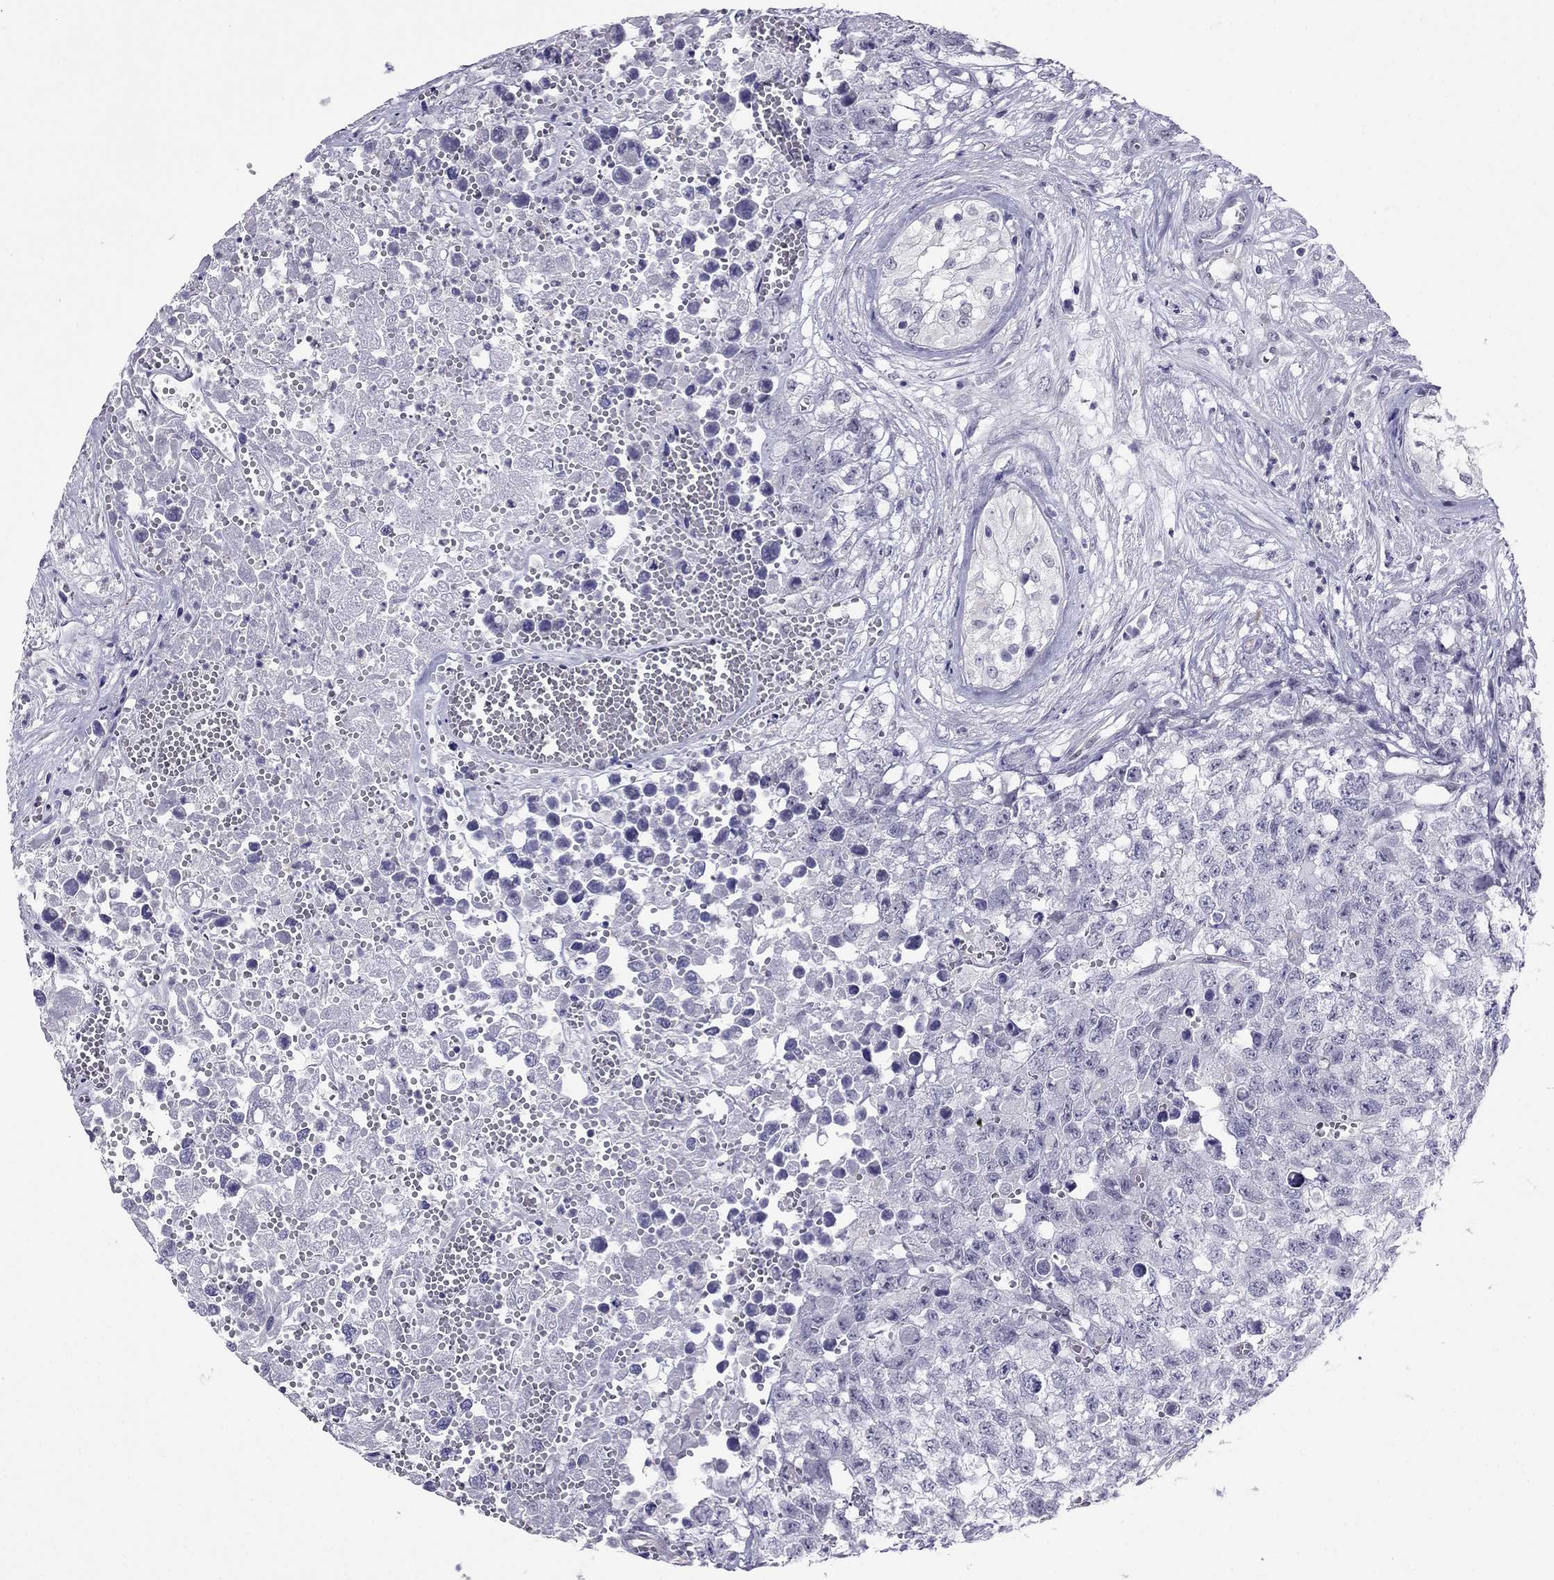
{"staining": {"intensity": "negative", "quantity": "none", "location": "none"}, "tissue": "testis cancer", "cell_type": "Tumor cells", "image_type": "cancer", "snomed": [{"axis": "morphology", "description": "Seminoma, NOS"}, {"axis": "morphology", "description": "Carcinoma, Embryonal, NOS"}, {"axis": "topography", "description": "Testis"}], "caption": "Immunohistochemistry micrograph of neoplastic tissue: human testis embryonal carcinoma stained with DAB (3,3'-diaminobenzidine) demonstrates no significant protein staining in tumor cells.", "gene": "CROCC2", "patient": {"sex": "male", "age": 22}}